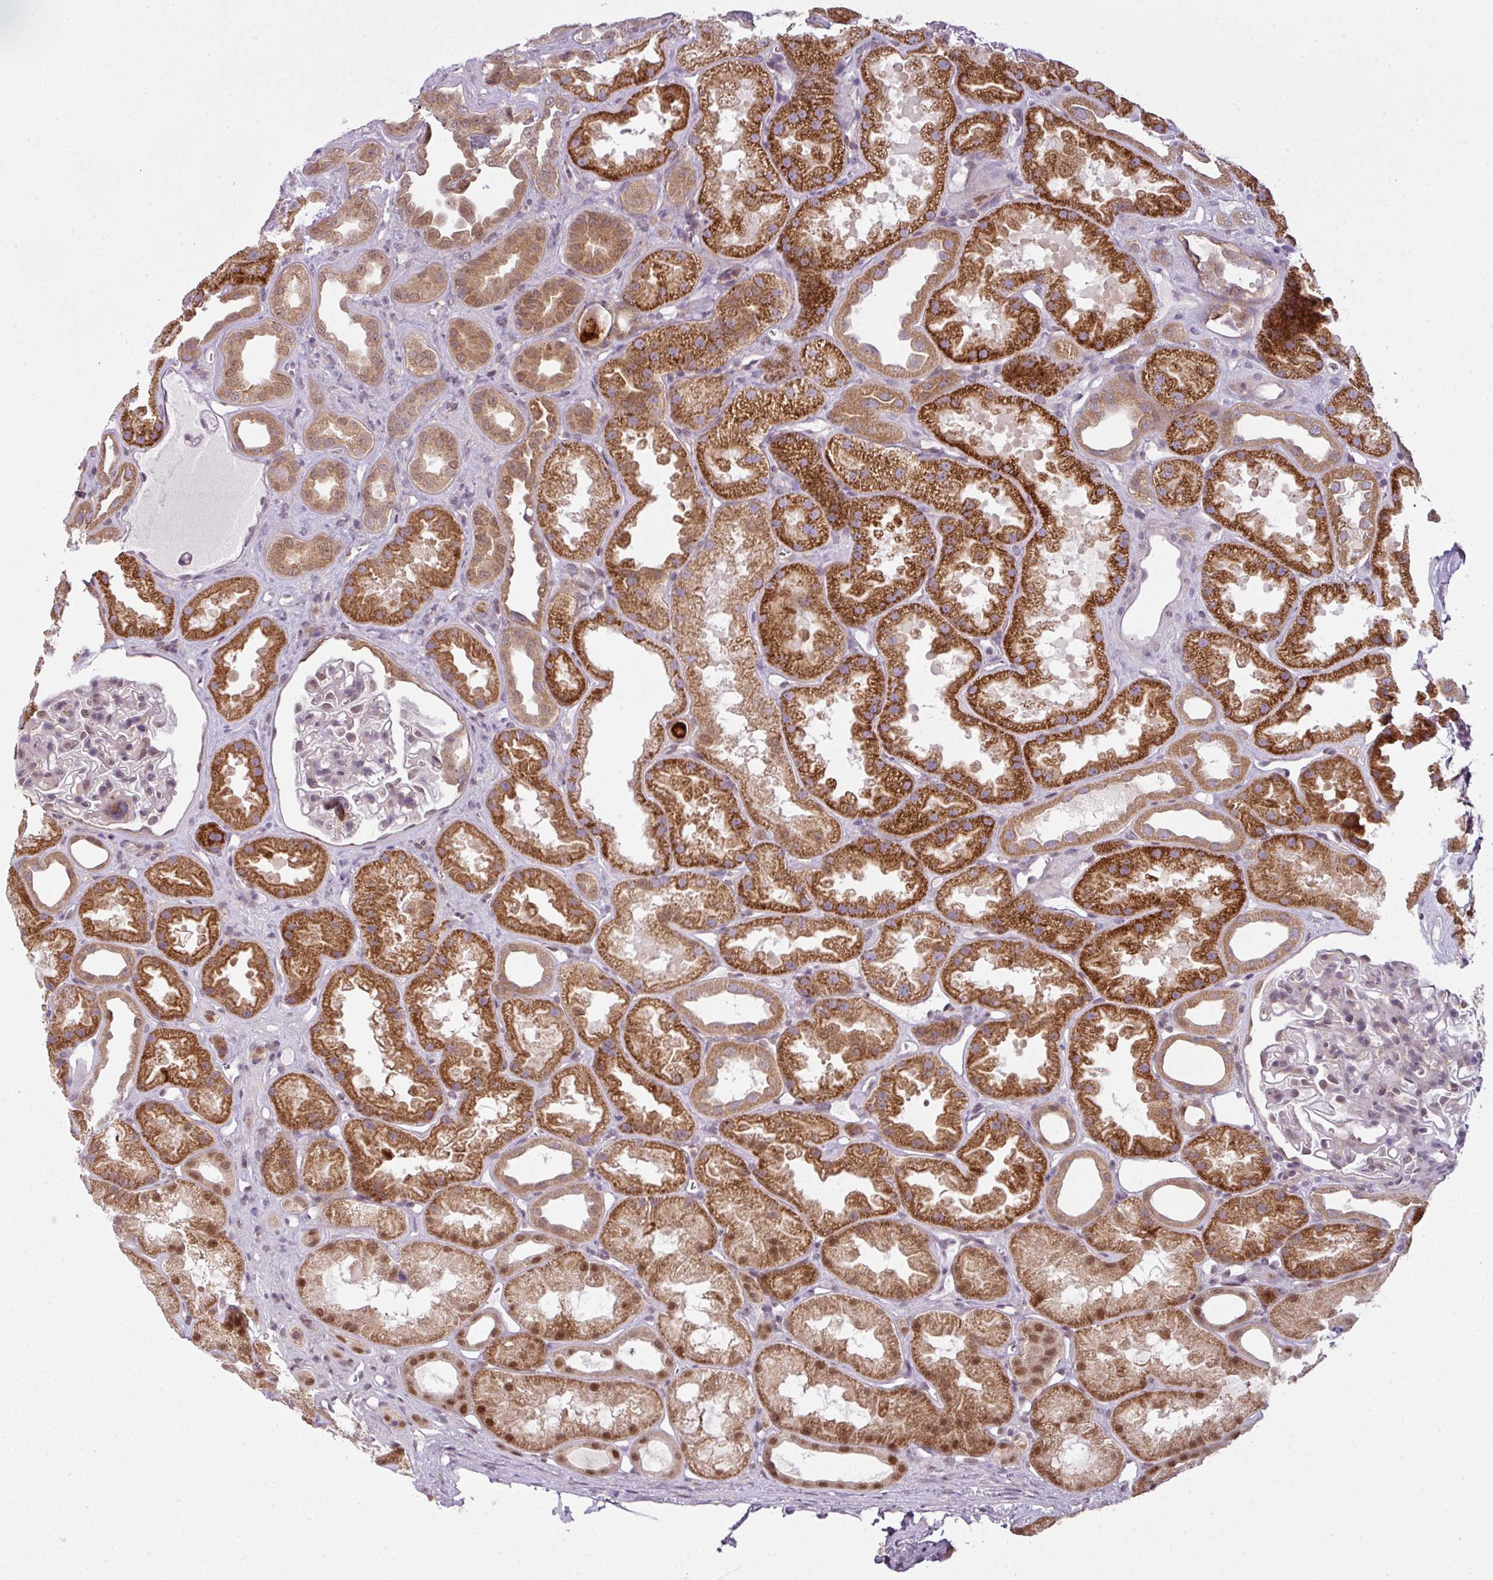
{"staining": {"intensity": "moderate", "quantity": "<25%", "location": "nuclear"}, "tissue": "kidney", "cell_type": "Cells in glomeruli", "image_type": "normal", "snomed": [{"axis": "morphology", "description": "Normal tissue, NOS"}, {"axis": "topography", "description": "Kidney"}], "caption": "Immunohistochemical staining of benign kidney demonstrates <25% levels of moderate nuclear protein positivity in about <25% of cells in glomeruli. (Stains: DAB (3,3'-diaminobenzidine) in brown, nuclei in blue, Microscopy: brightfield microscopy at high magnification).", "gene": "DERPC", "patient": {"sex": "male", "age": 61}}